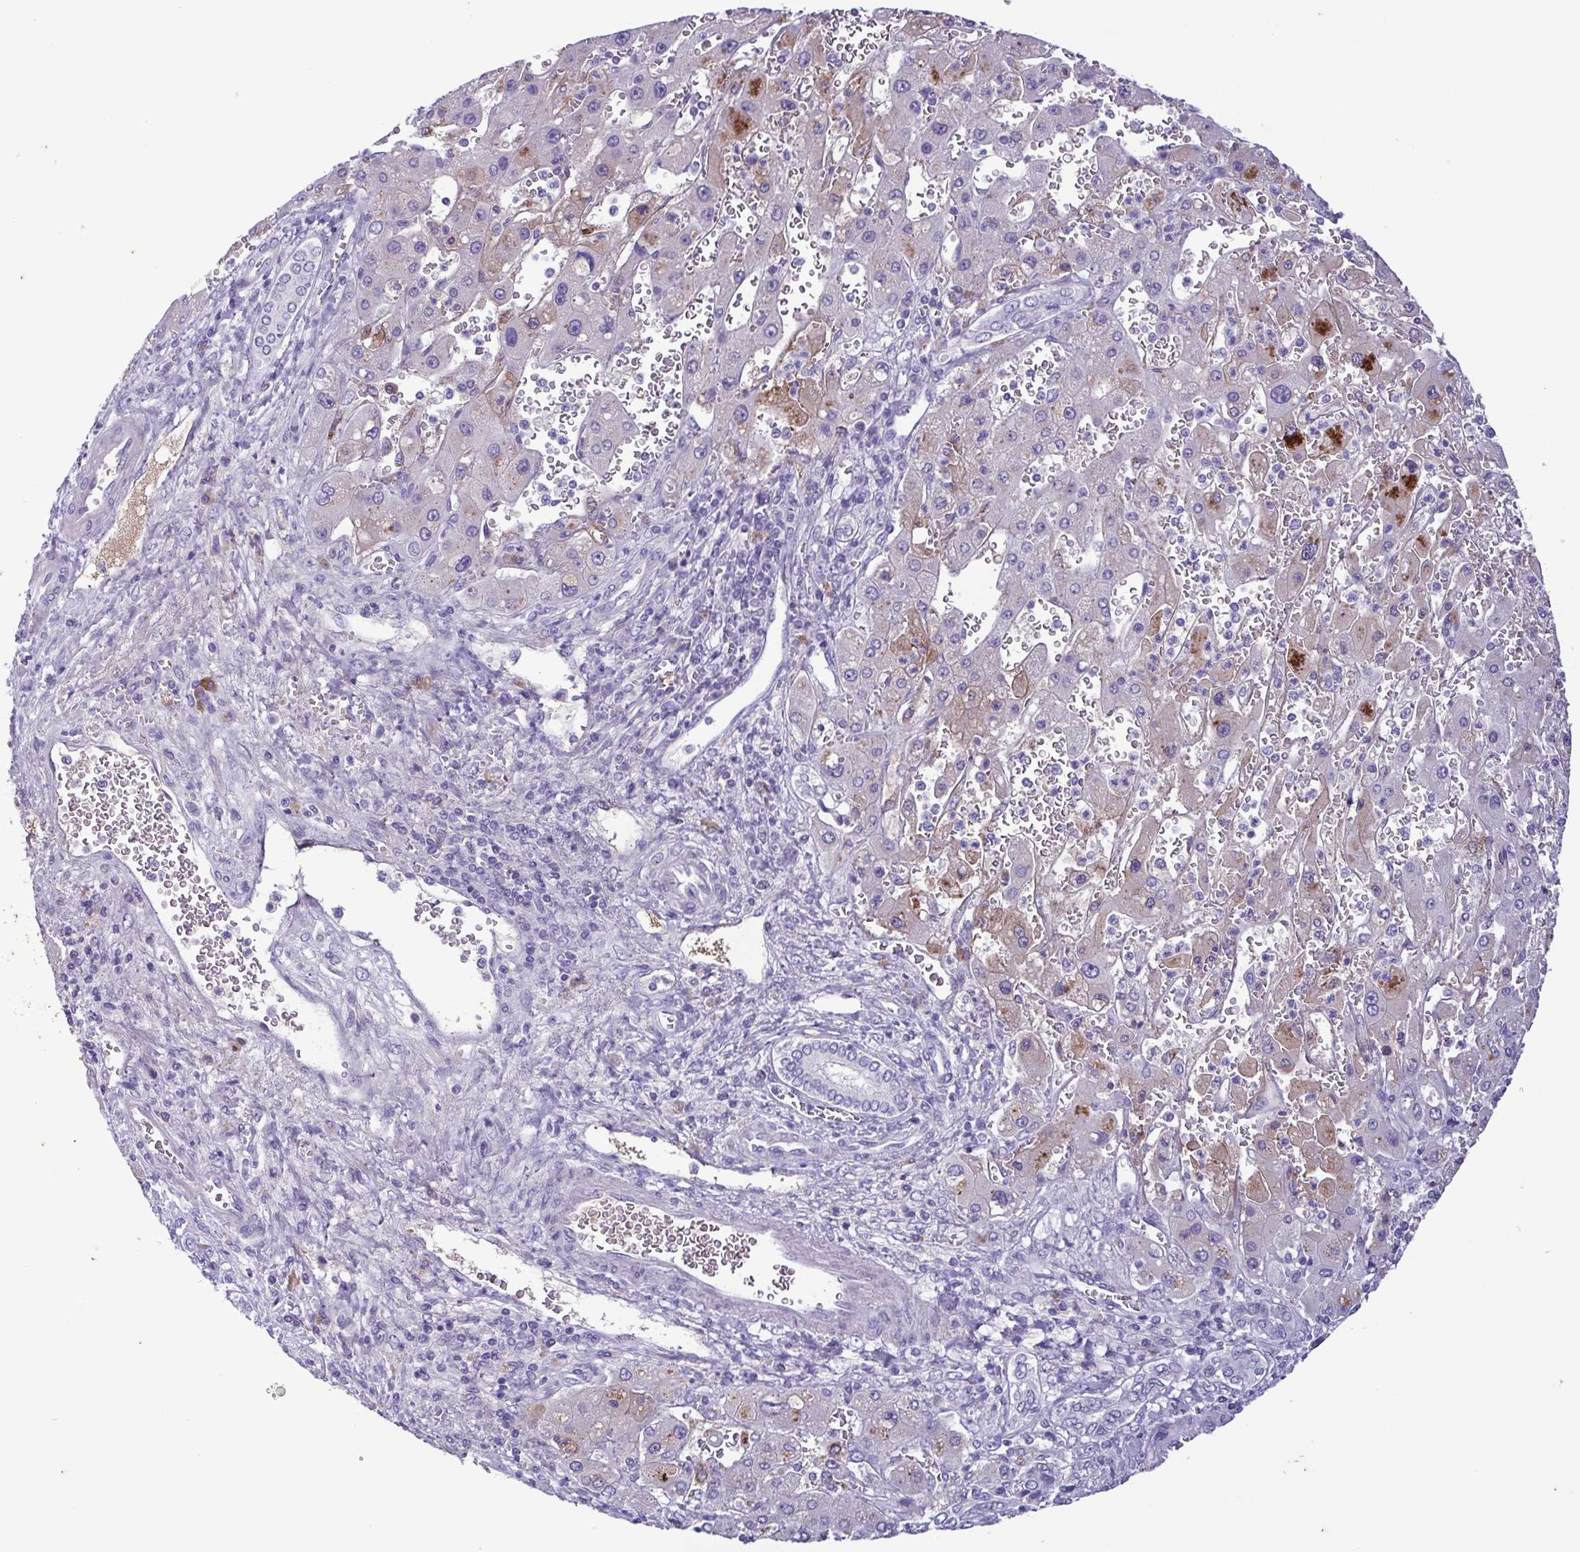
{"staining": {"intensity": "negative", "quantity": "none", "location": "none"}, "tissue": "liver cancer", "cell_type": "Tumor cells", "image_type": "cancer", "snomed": [{"axis": "morphology", "description": "Carcinoma, Hepatocellular, NOS"}, {"axis": "topography", "description": "Liver"}], "caption": "There is no significant positivity in tumor cells of hepatocellular carcinoma (liver).", "gene": "F13B", "patient": {"sex": "female", "age": 73}}